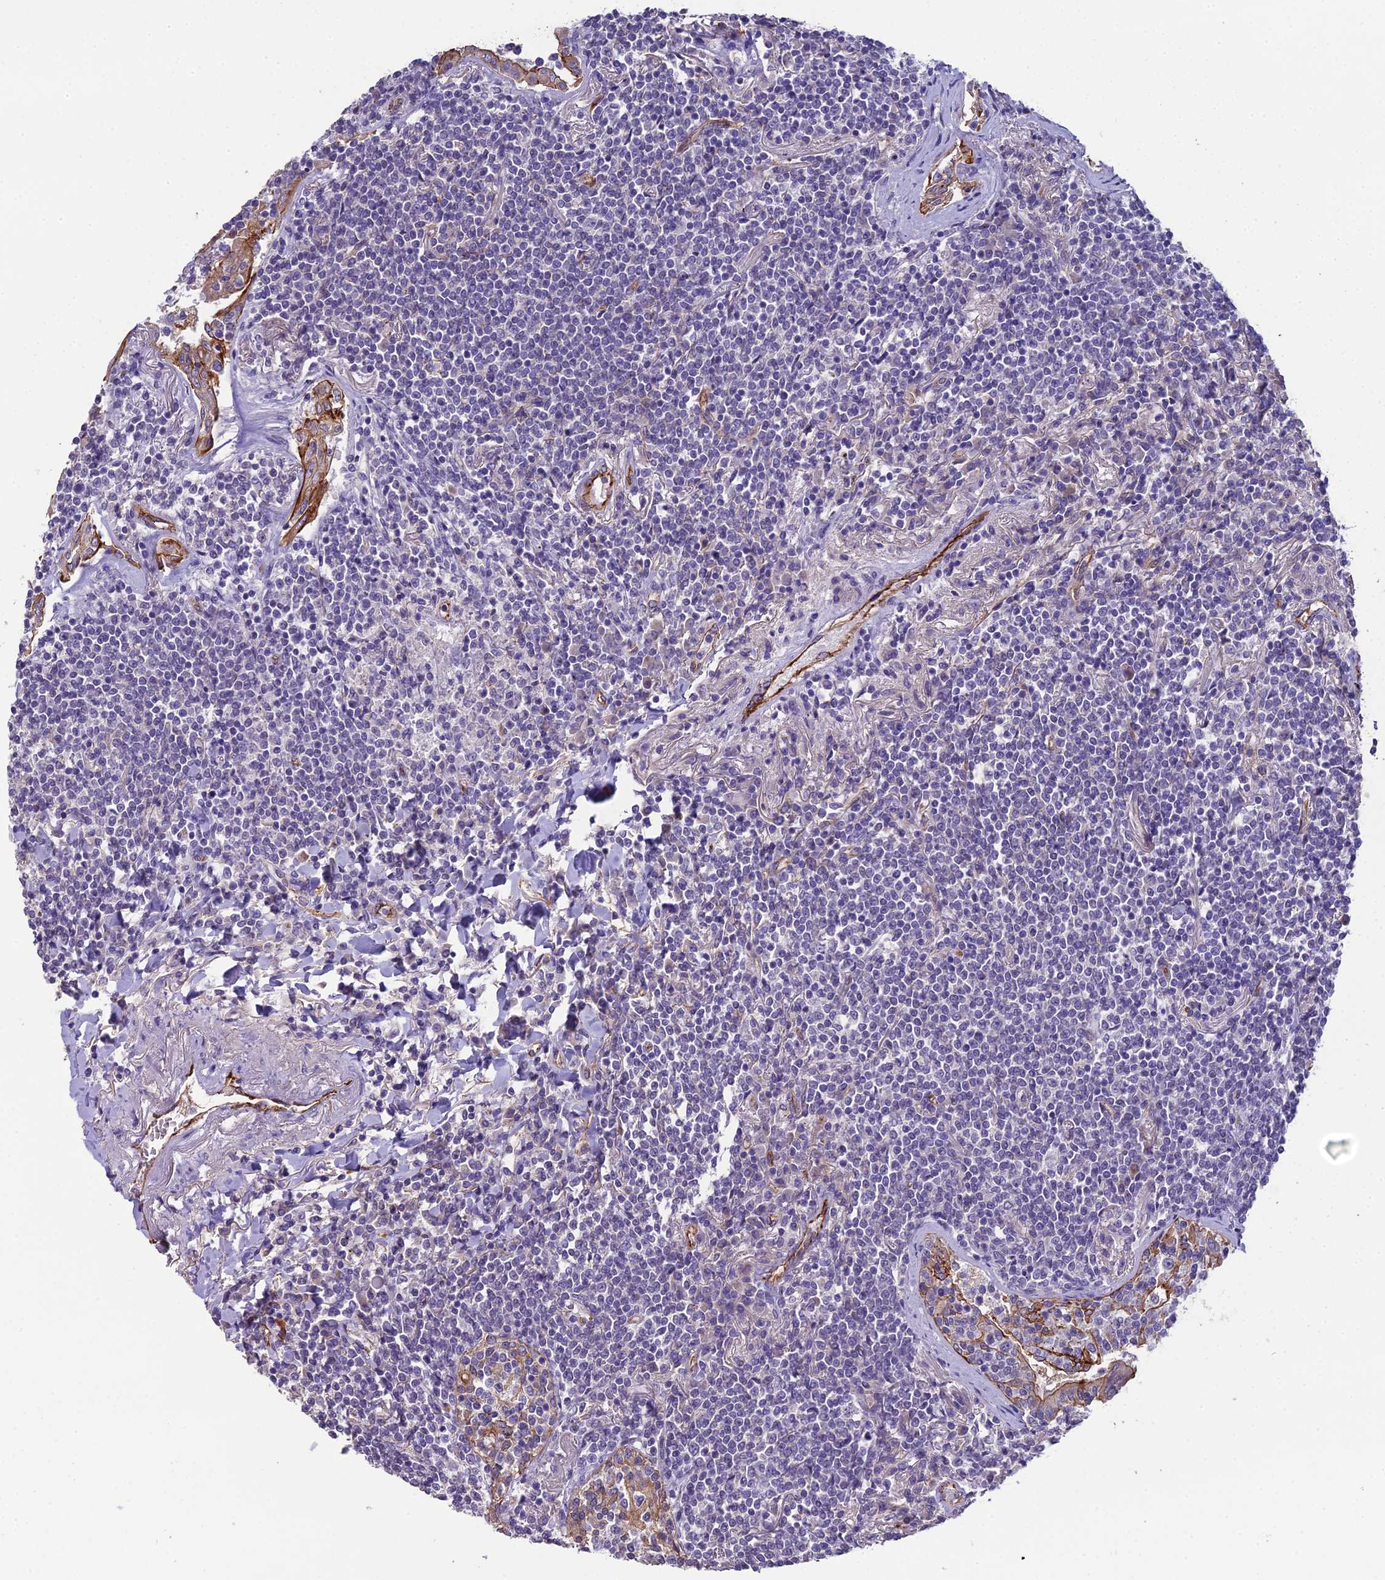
{"staining": {"intensity": "negative", "quantity": "none", "location": "none"}, "tissue": "lymphoma", "cell_type": "Tumor cells", "image_type": "cancer", "snomed": [{"axis": "morphology", "description": "Malignant lymphoma, non-Hodgkin's type, Low grade"}, {"axis": "topography", "description": "Lung"}], "caption": "There is no significant positivity in tumor cells of lymphoma.", "gene": "CFAP47", "patient": {"sex": "female", "age": 71}}